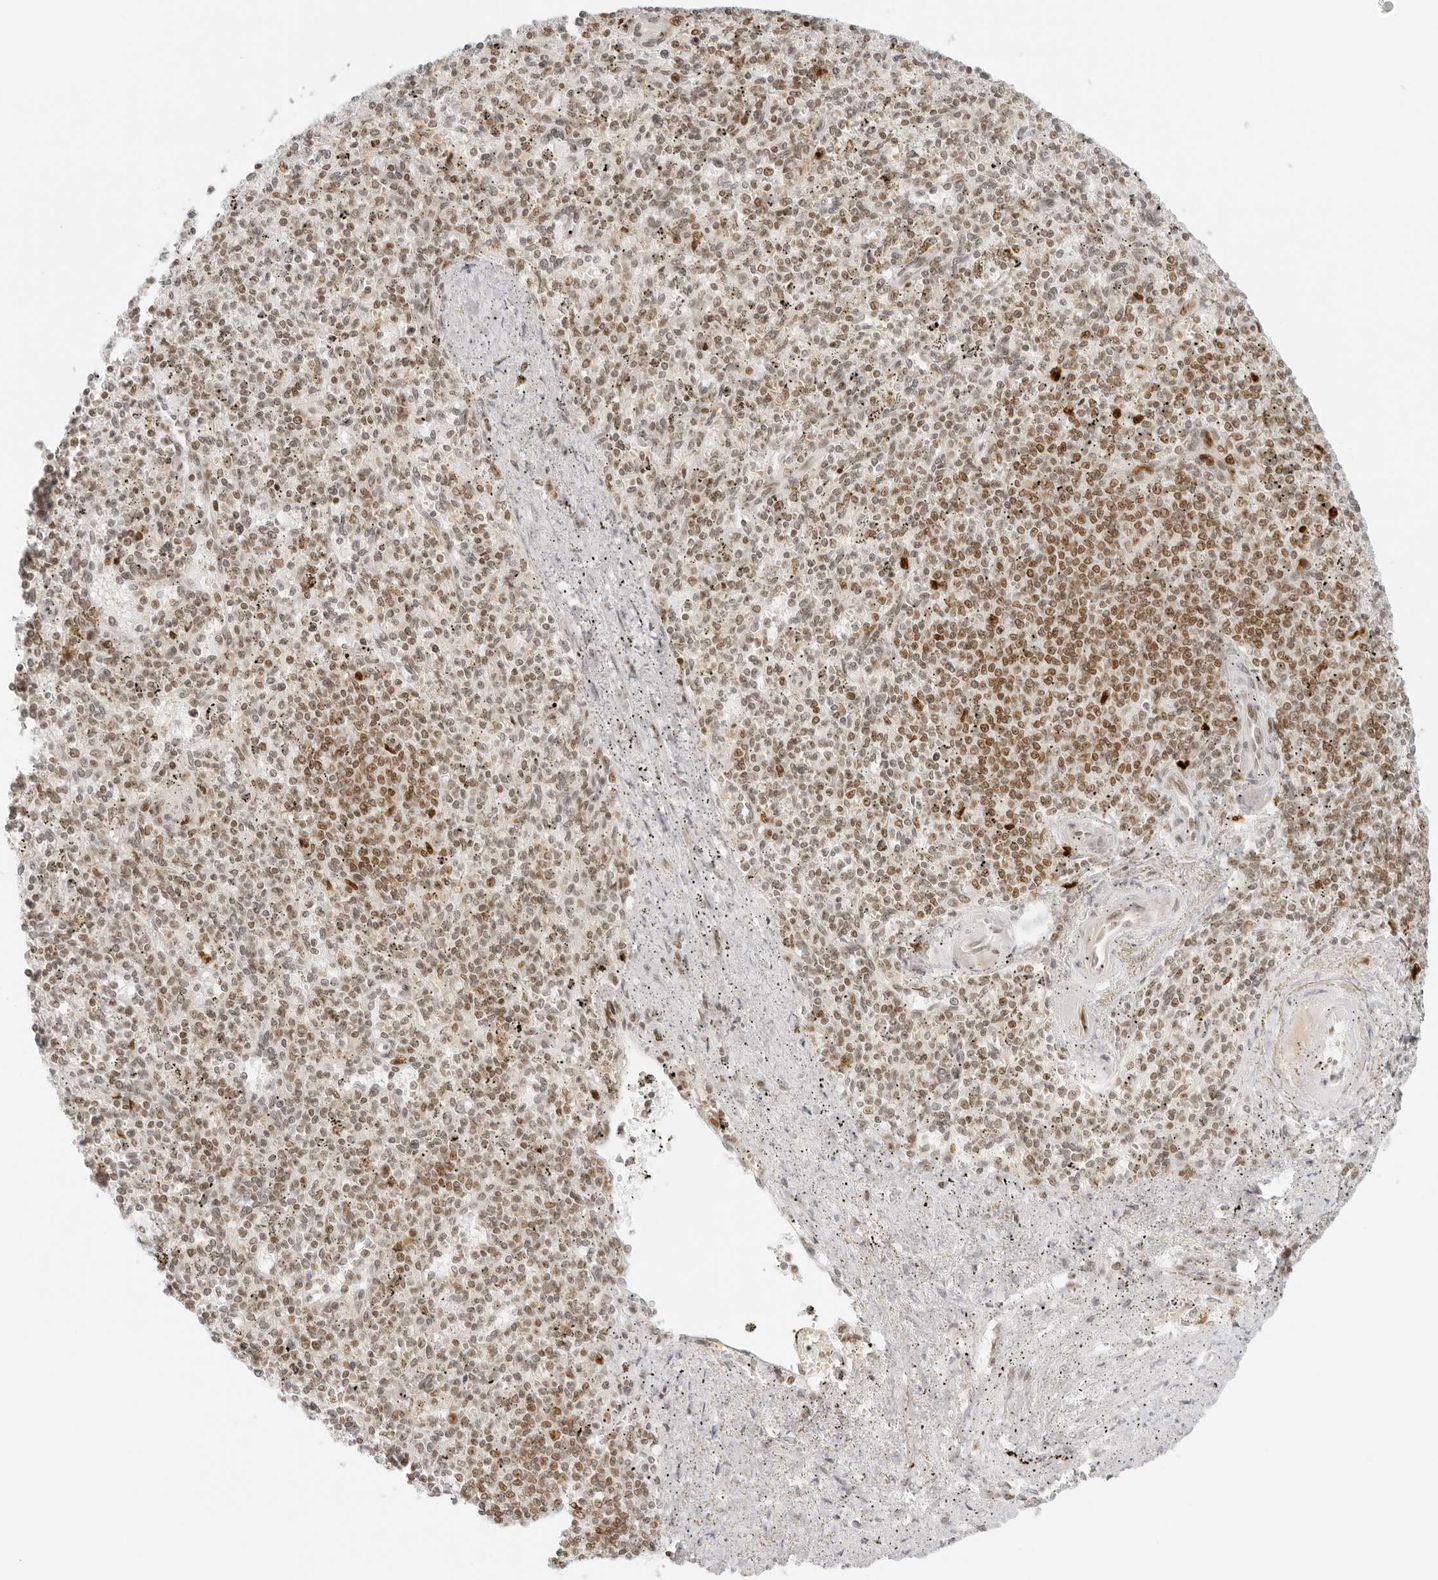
{"staining": {"intensity": "moderate", "quantity": "25%-75%", "location": "nuclear"}, "tissue": "spleen", "cell_type": "Cells in red pulp", "image_type": "normal", "snomed": [{"axis": "morphology", "description": "Normal tissue, NOS"}, {"axis": "topography", "description": "Spleen"}], "caption": "The micrograph displays staining of normal spleen, revealing moderate nuclear protein staining (brown color) within cells in red pulp. (brown staining indicates protein expression, while blue staining denotes nuclei).", "gene": "RCC1", "patient": {"sex": "male", "age": 72}}